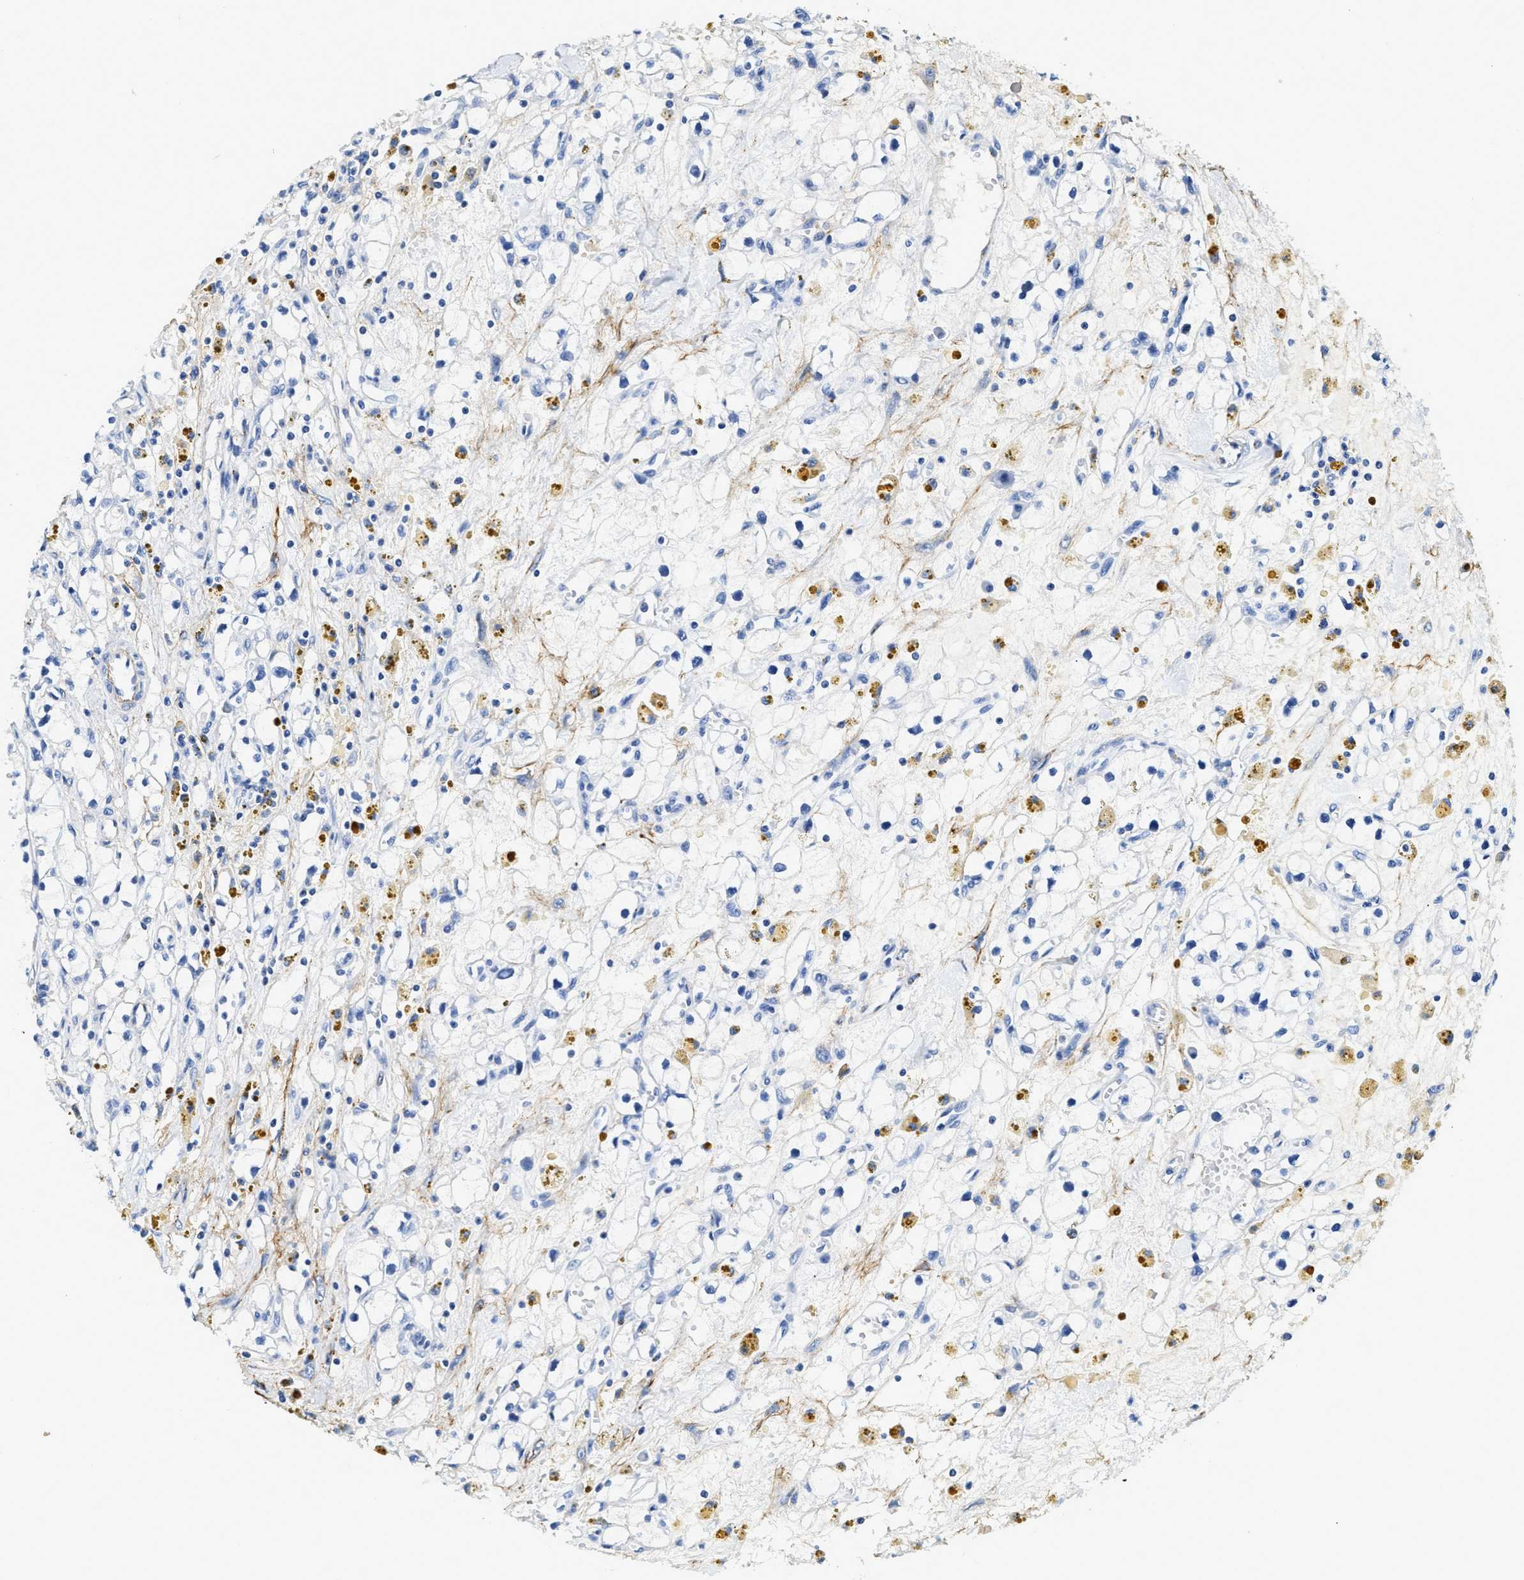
{"staining": {"intensity": "negative", "quantity": "none", "location": "none"}, "tissue": "renal cancer", "cell_type": "Tumor cells", "image_type": "cancer", "snomed": [{"axis": "morphology", "description": "Adenocarcinoma, NOS"}, {"axis": "topography", "description": "Kidney"}], "caption": "Tumor cells are negative for brown protein staining in adenocarcinoma (renal).", "gene": "FBLN2", "patient": {"sex": "male", "age": 56}}